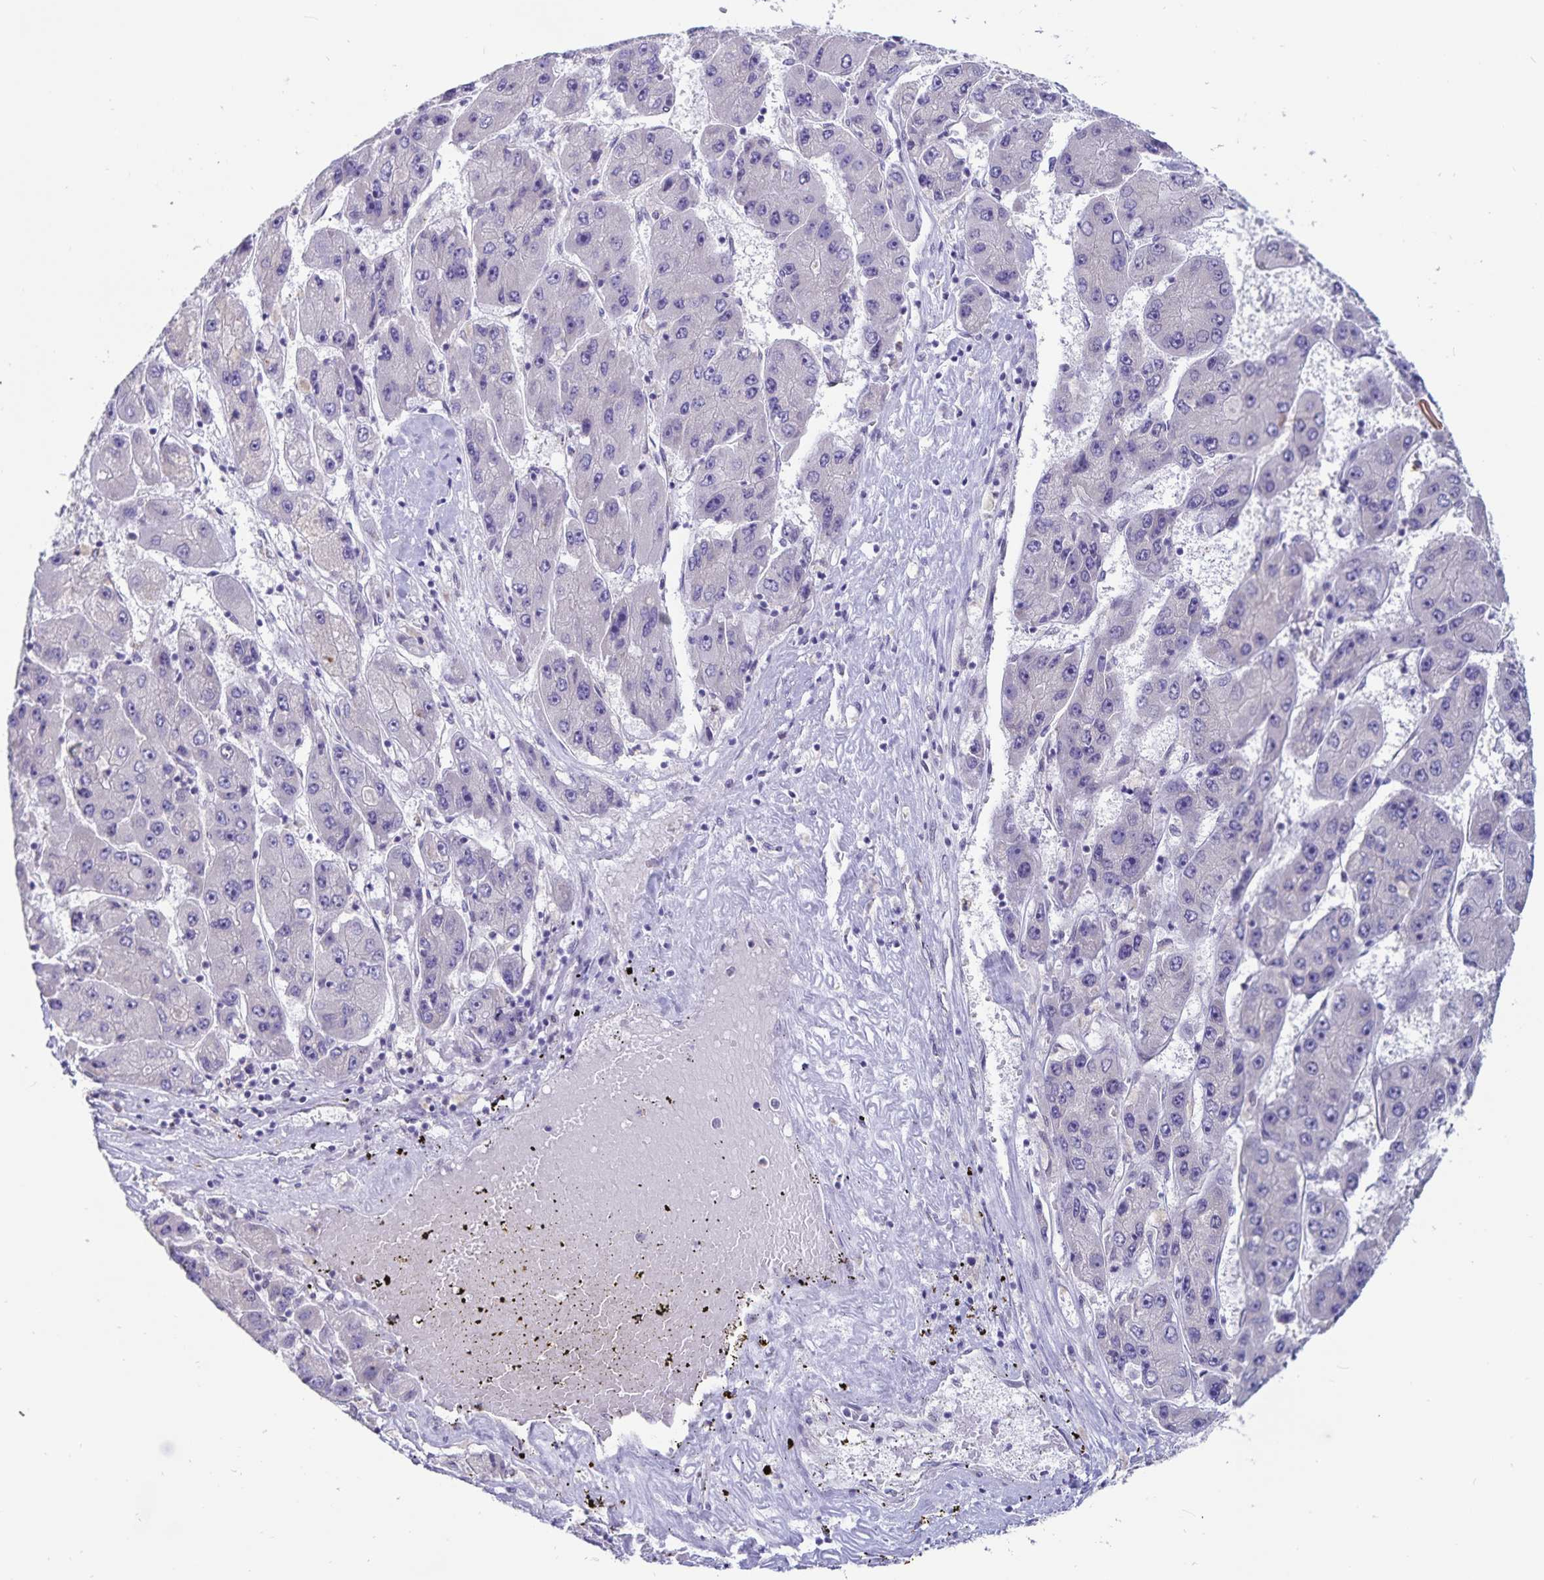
{"staining": {"intensity": "negative", "quantity": "none", "location": "none"}, "tissue": "liver cancer", "cell_type": "Tumor cells", "image_type": "cancer", "snomed": [{"axis": "morphology", "description": "Carcinoma, Hepatocellular, NOS"}, {"axis": "topography", "description": "Liver"}], "caption": "Protein analysis of hepatocellular carcinoma (liver) reveals no significant expression in tumor cells. (Immunohistochemistry (ihc), brightfield microscopy, high magnification).", "gene": "ATP2A2", "patient": {"sex": "female", "age": 61}}